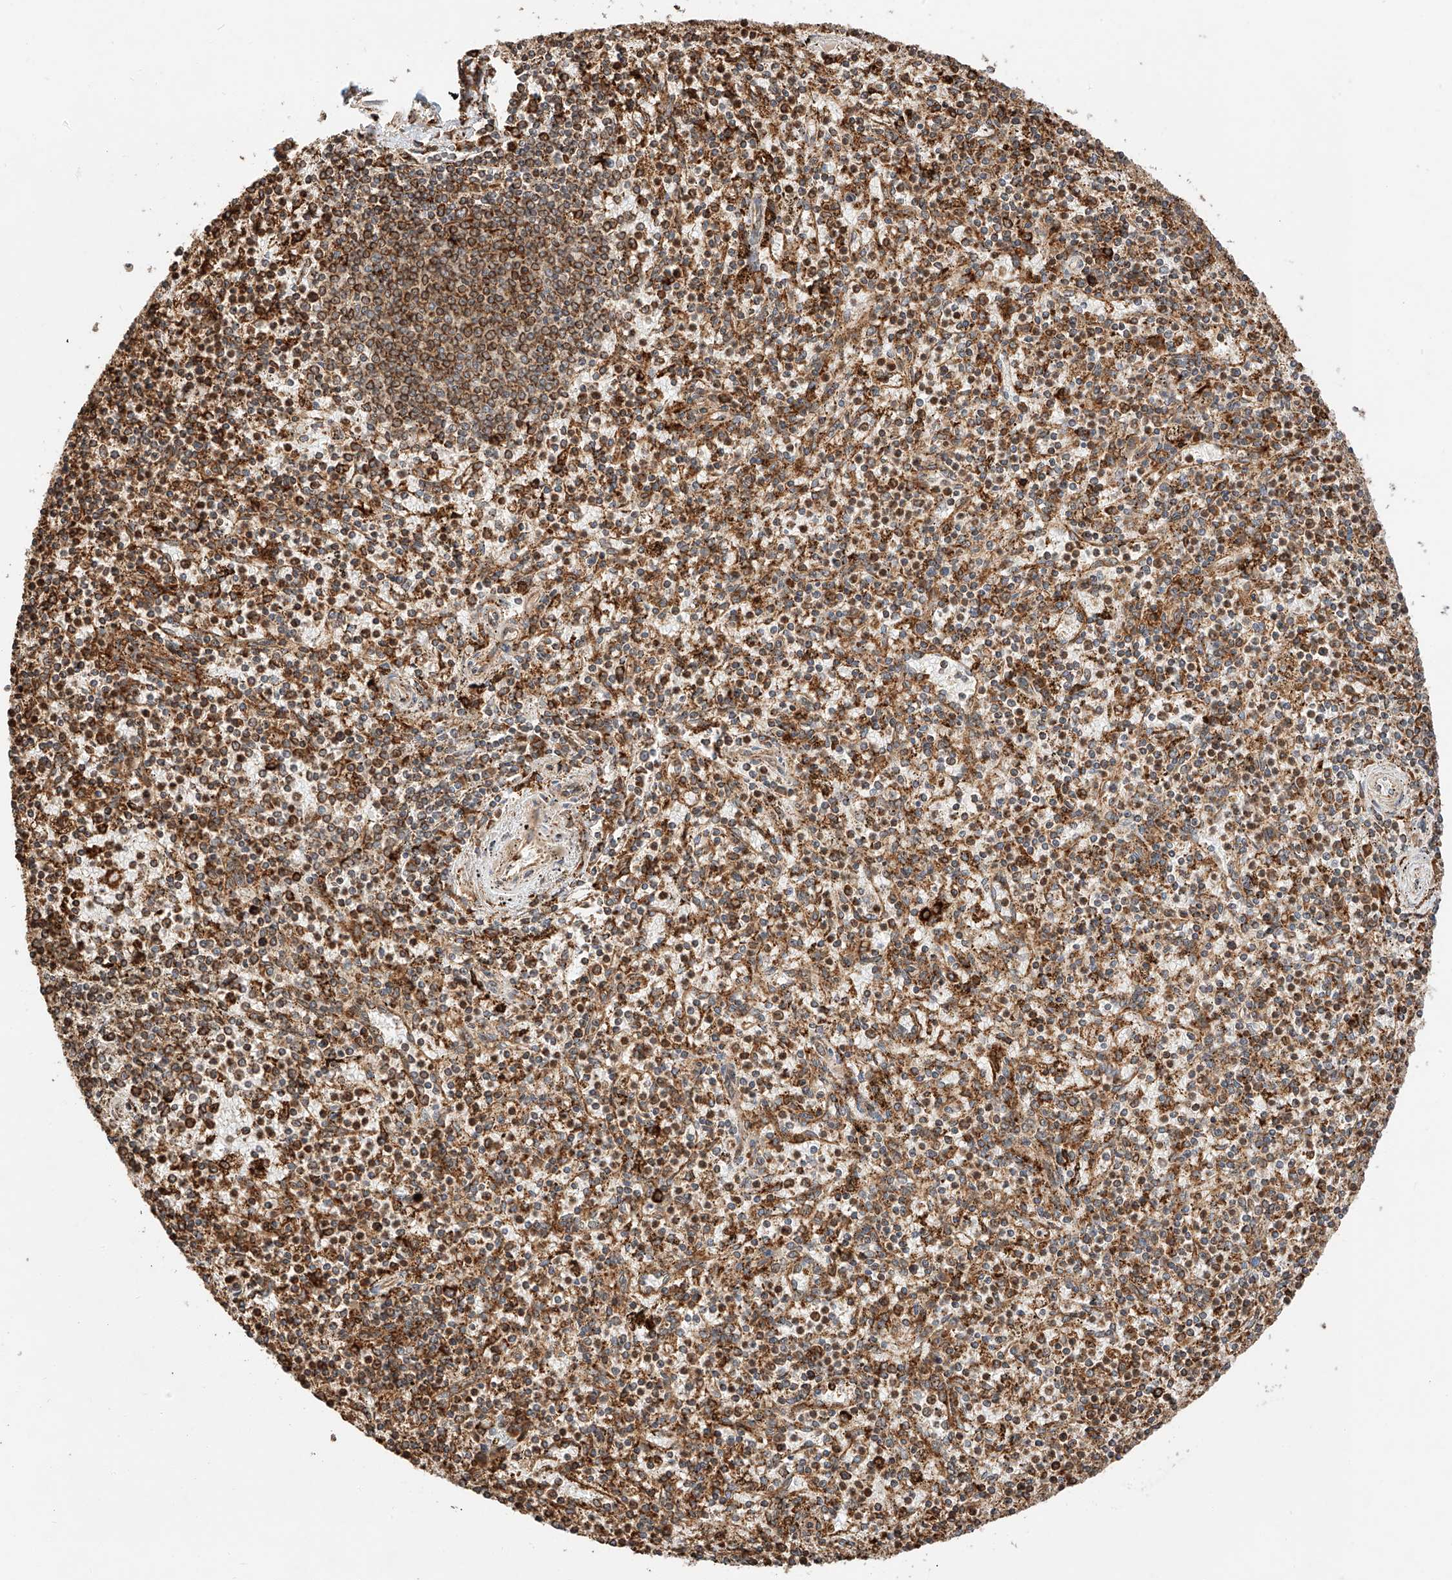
{"staining": {"intensity": "moderate", "quantity": ">75%", "location": "cytoplasmic/membranous"}, "tissue": "spleen", "cell_type": "Cells in red pulp", "image_type": "normal", "snomed": [{"axis": "morphology", "description": "Normal tissue, NOS"}, {"axis": "topography", "description": "Spleen"}], "caption": "Immunohistochemical staining of unremarkable spleen exhibits moderate cytoplasmic/membranous protein staining in approximately >75% of cells in red pulp.", "gene": "ZNF84", "patient": {"sex": "male", "age": 72}}